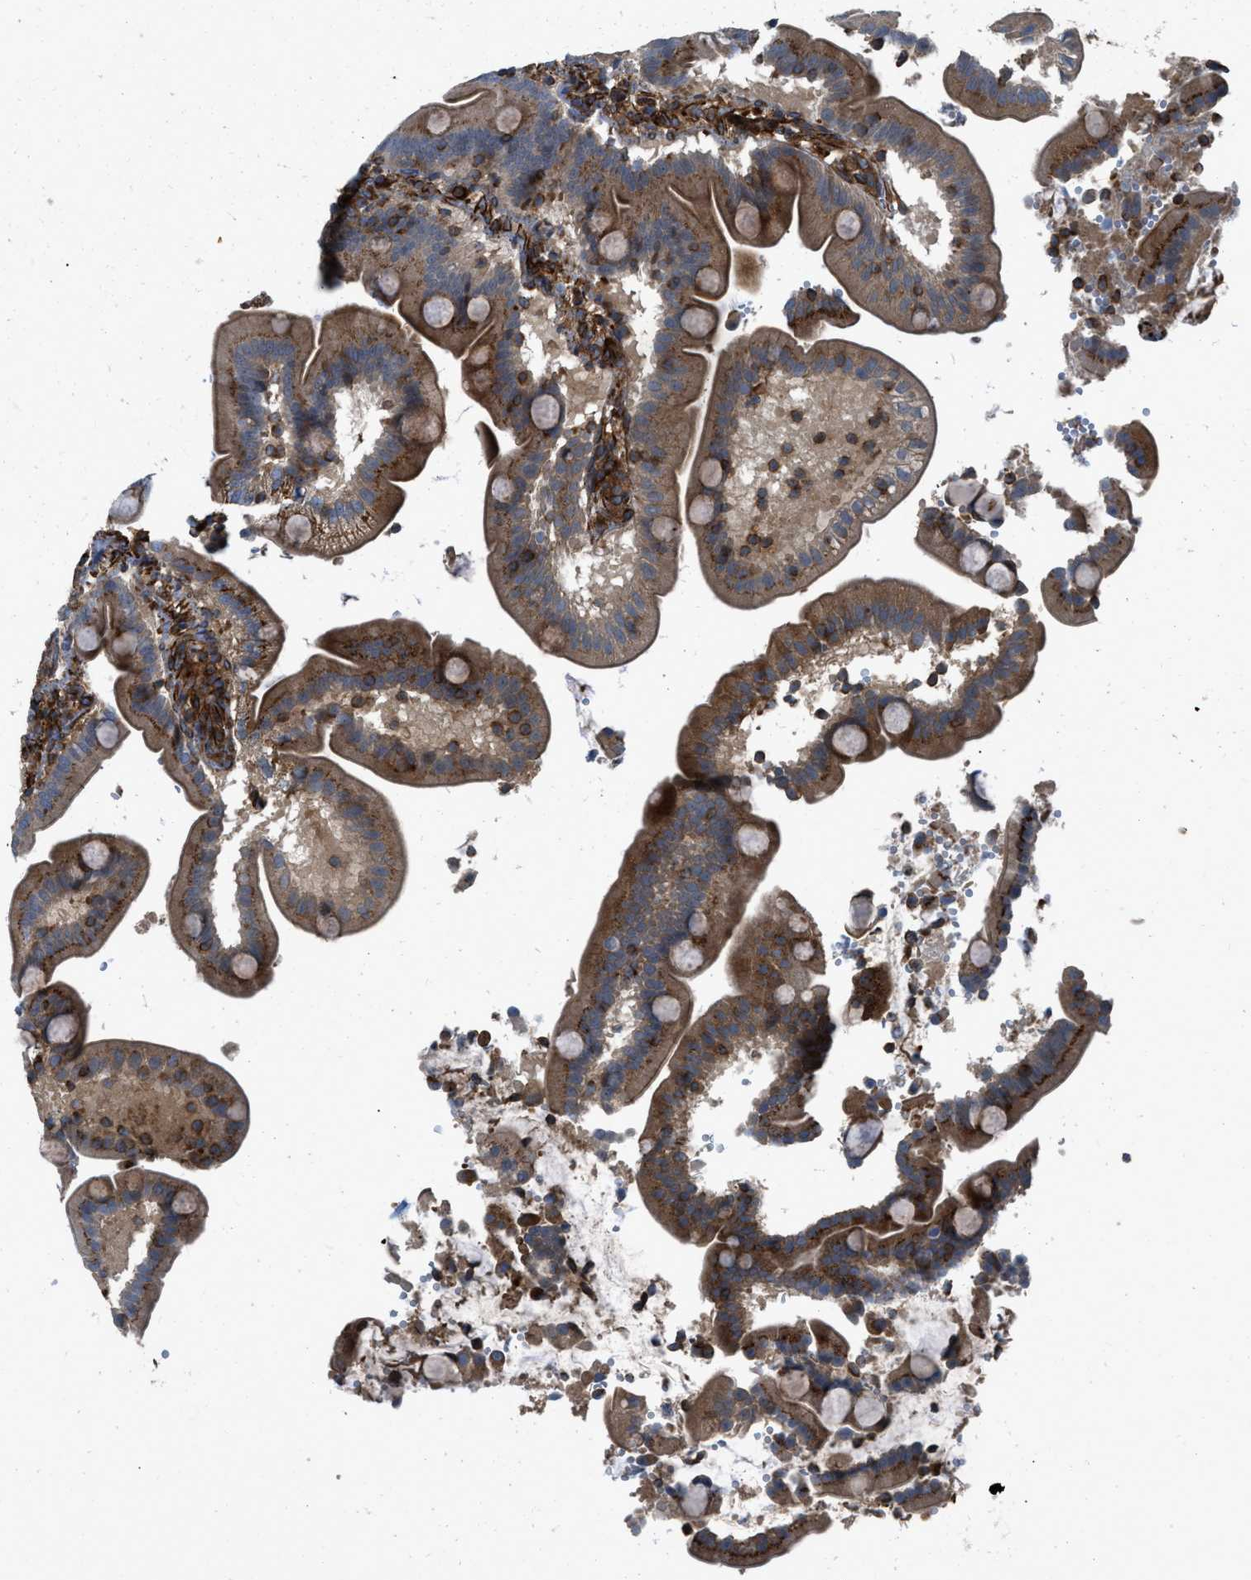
{"staining": {"intensity": "moderate", "quantity": ">75%", "location": "cytoplasmic/membranous"}, "tissue": "duodenum", "cell_type": "Glandular cells", "image_type": "normal", "snomed": [{"axis": "morphology", "description": "Normal tissue, NOS"}, {"axis": "topography", "description": "Duodenum"}], "caption": "Immunohistochemistry staining of normal duodenum, which reveals medium levels of moderate cytoplasmic/membranous positivity in about >75% of glandular cells indicating moderate cytoplasmic/membranous protein expression. The staining was performed using DAB (brown) for protein detection and nuclei were counterstained in hematoxylin (blue).", "gene": "PTPRE", "patient": {"sex": "male", "age": 54}}